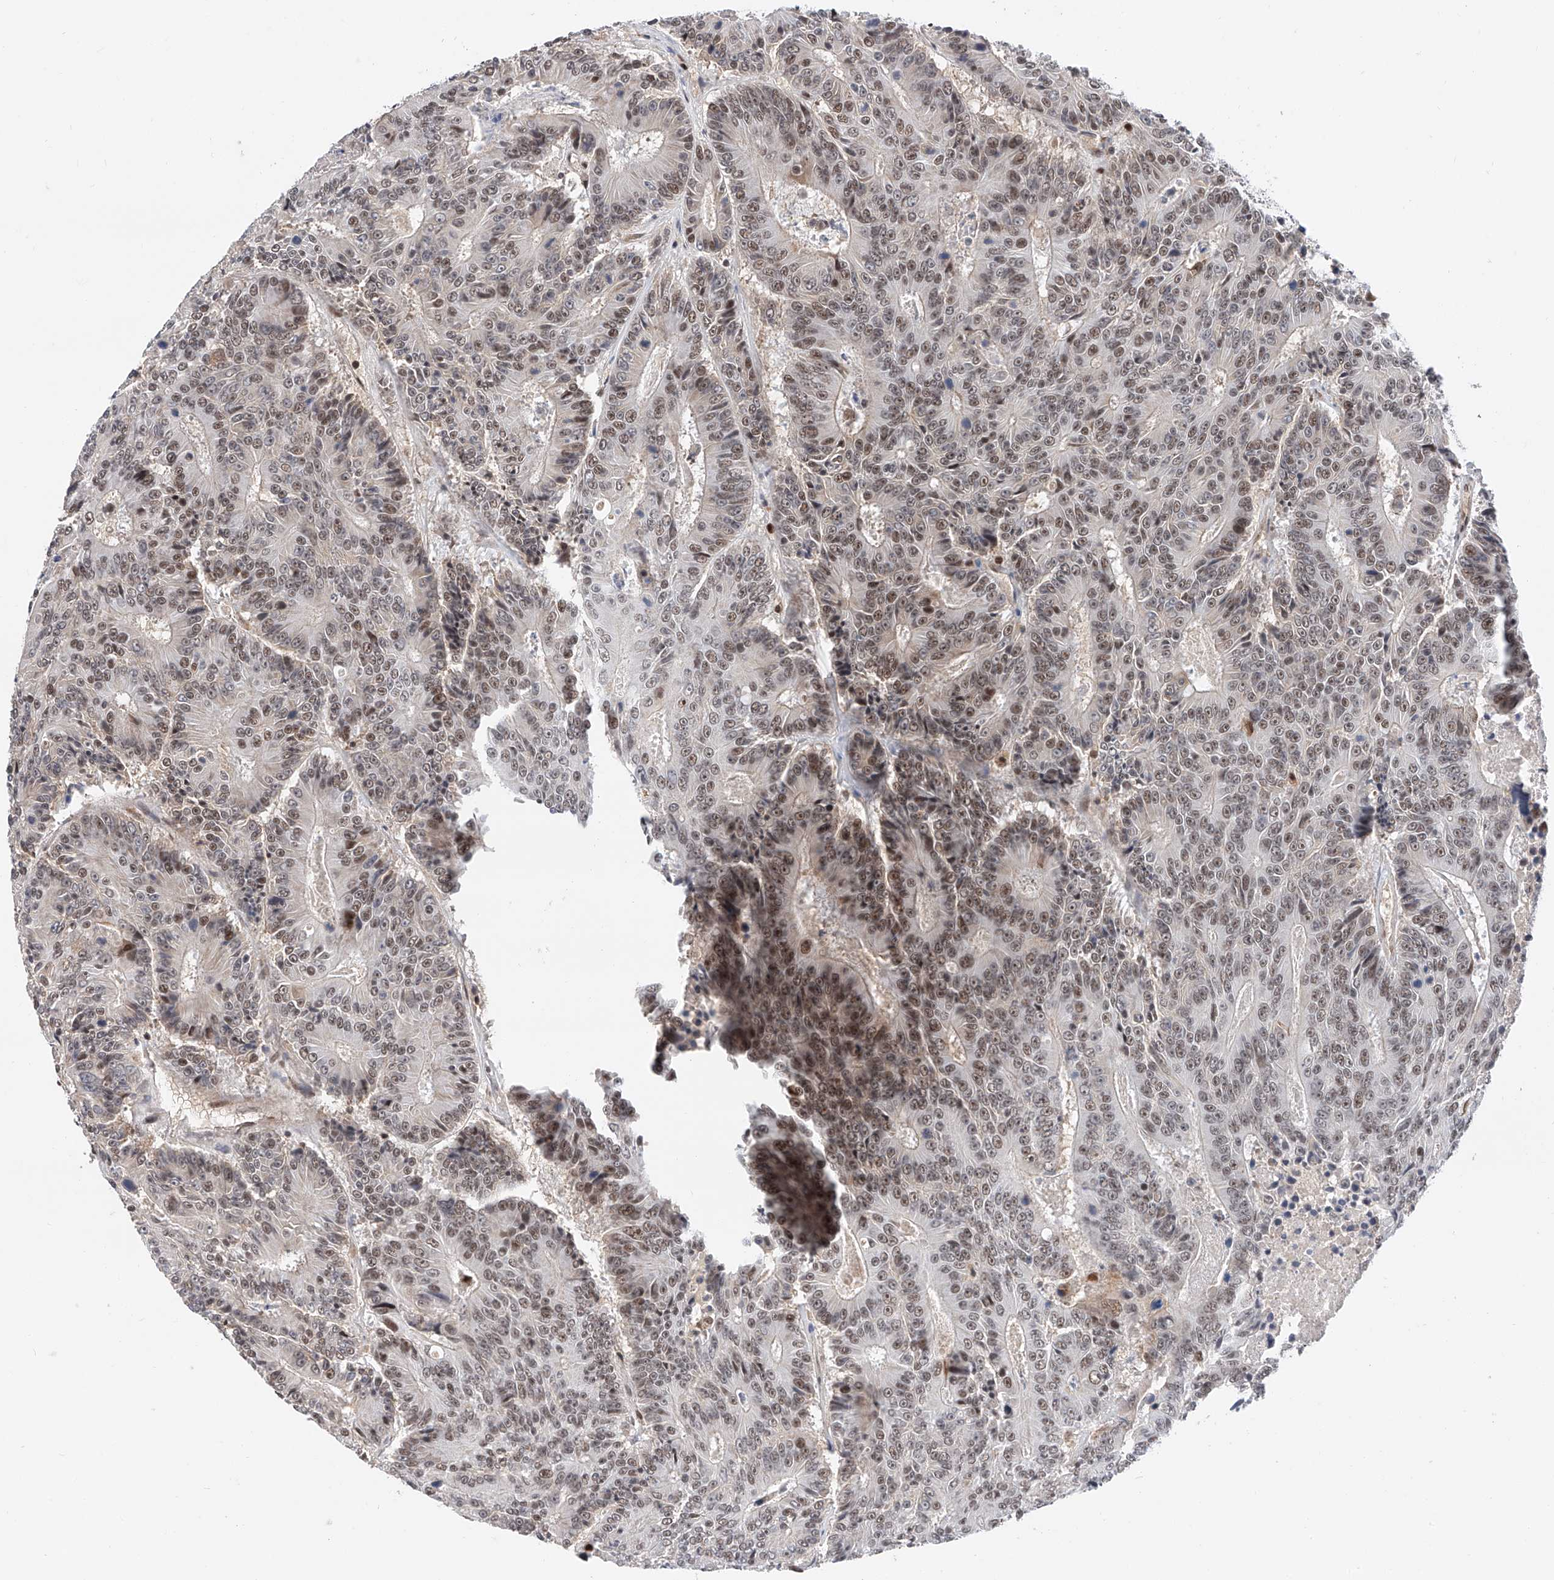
{"staining": {"intensity": "moderate", "quantity": "25%-75%", "location": "nuclear"}, "tissue": "colorectal cancer", "cell_type": "Tumor cells", "image_type": "cancer", "snomed": [{"axis": "morphology", "description": "Adenocarcinoma, NOS"}, {"axis": "topography", "description": "Colon"}], "caption": "Immunohistochemistry image of human colorectal adenocarcinoma stained for a protein (brown), which displays medium levels of moderate nuclear positivity in approximately 25%-75% of tumor cells.", "gene": "SNRNP200", "patient": {"sex": "male", "age": 83}}